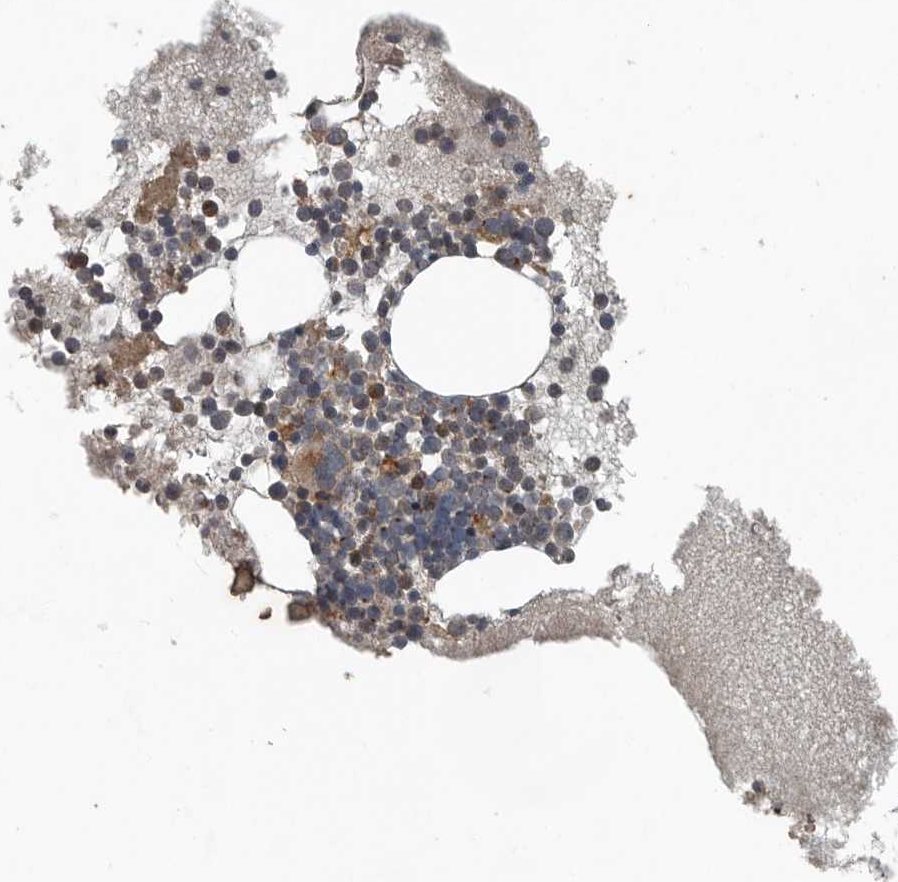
{"staining": {"intensity": "moderate", "quantity": "<25%", "location": "cytoplasmic/membranous"}, "tissue": "bone marrow", "cell_type": "Hematopoietic cells", "image_type": "normal", "snomed": [{"axis": "morphology", "description": "Normal tissue, NOS"}, {"axis": "morphology", "description": "Inflammation, NOS"}, {"axis": "topography", "description": "Bone marrow"}], "caption": "Immunohistochemistry micrograph of benign human bone marrow stained for a protein (brown), which exhibits low levels of moderate cytoplasmic/membranous expression in about <25% of hematopoietic cells.", "gene": "IL6ST", "patient": {"sex": "female", "age": 45}}